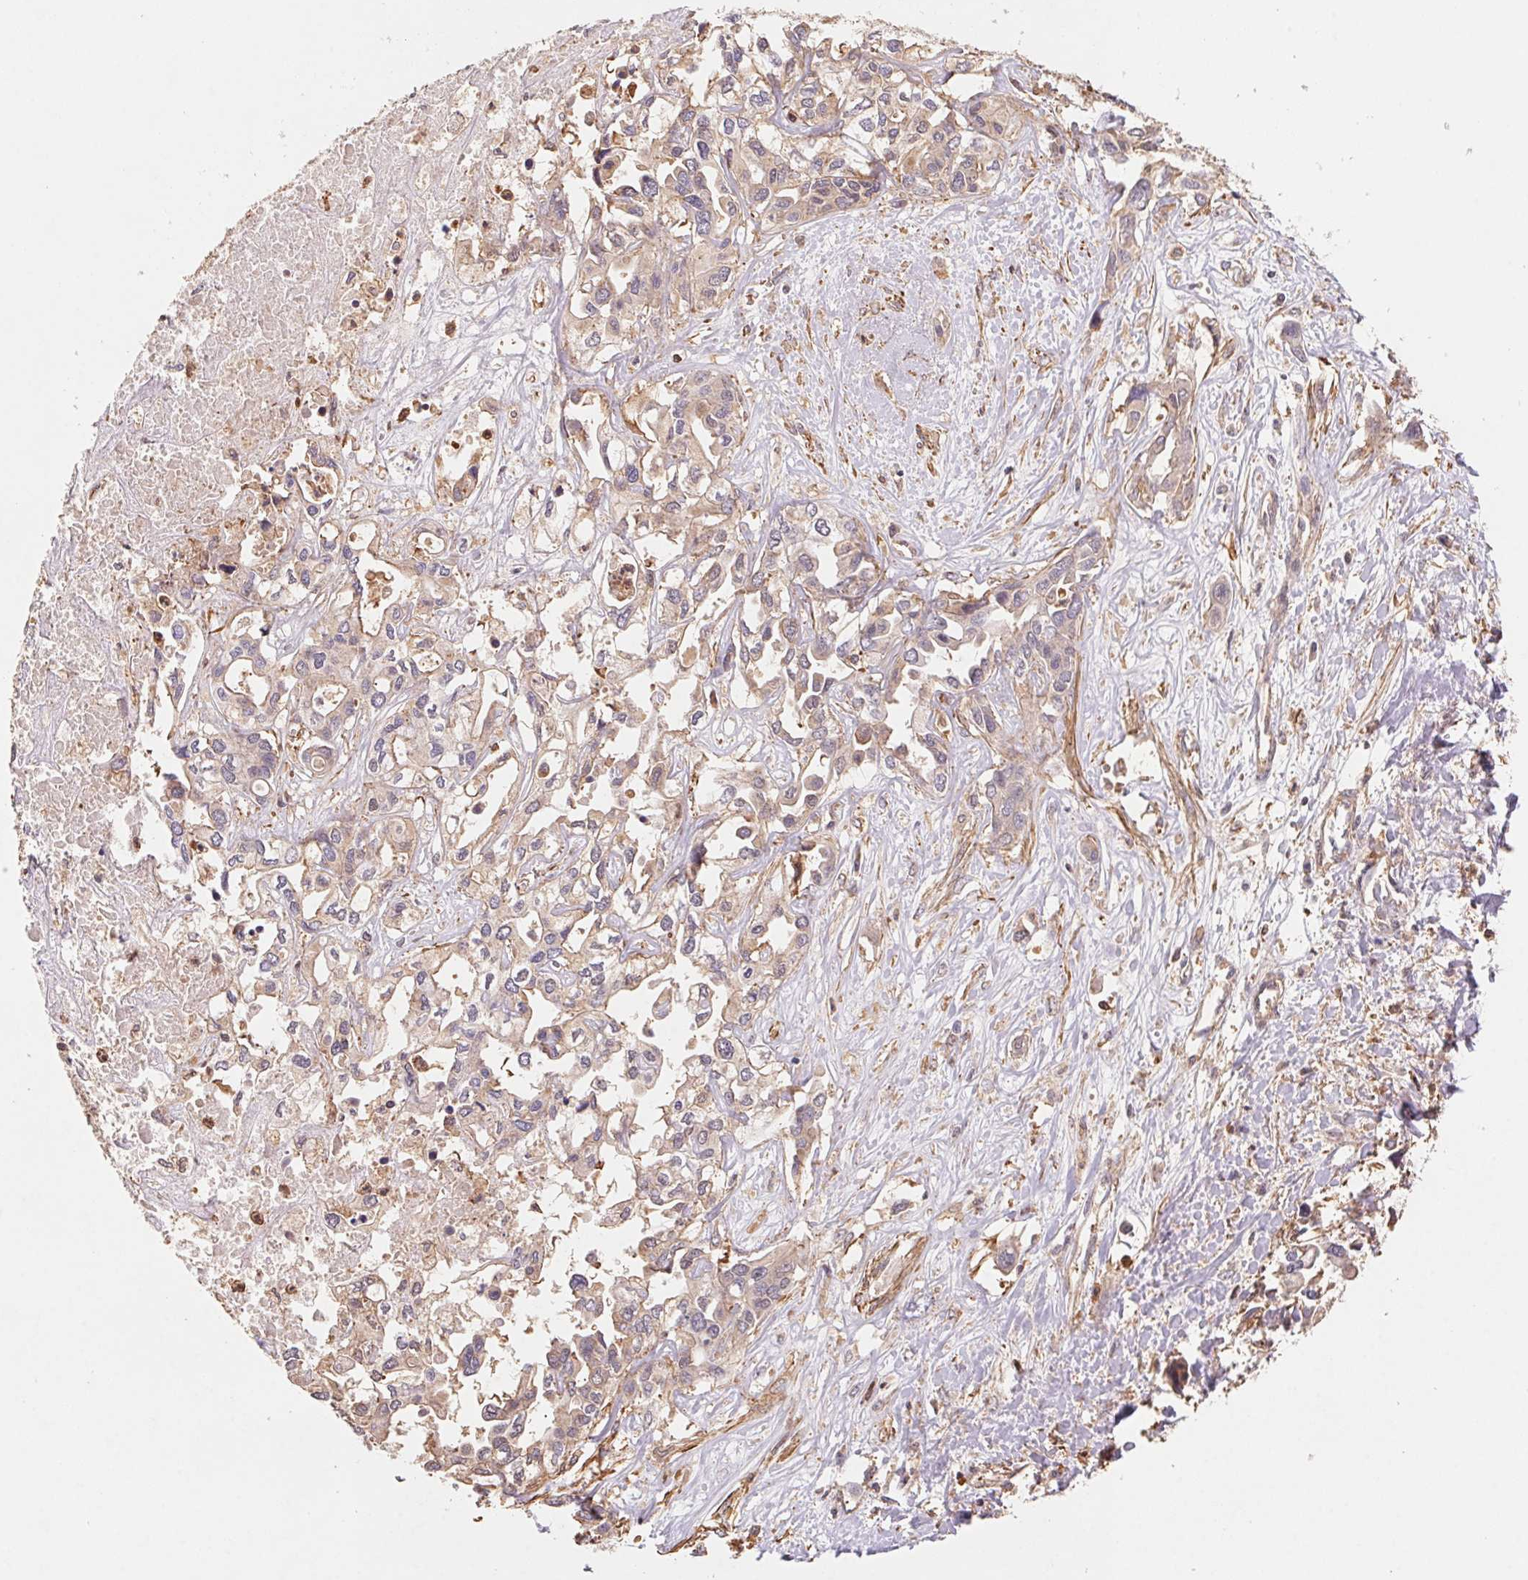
{"staining": {"intensity": "weak", "quantity": "25%-75%", "location": "cytoplasmic/membranous"}, "tissue": "liver cancer", "cell_type": "Tumor cells", "image_type": "cancer", "snomed": [{"axis": "morphology", "description": "Cholangiocarcinoma"}, {"axis": "topography", "description": "Liver"}], "caption": "Human liver cancer stained with a protein marker shows weak staining in tumor cells.", "gene": "ATG10", "patient": {"sex": "female", "age": 64}}